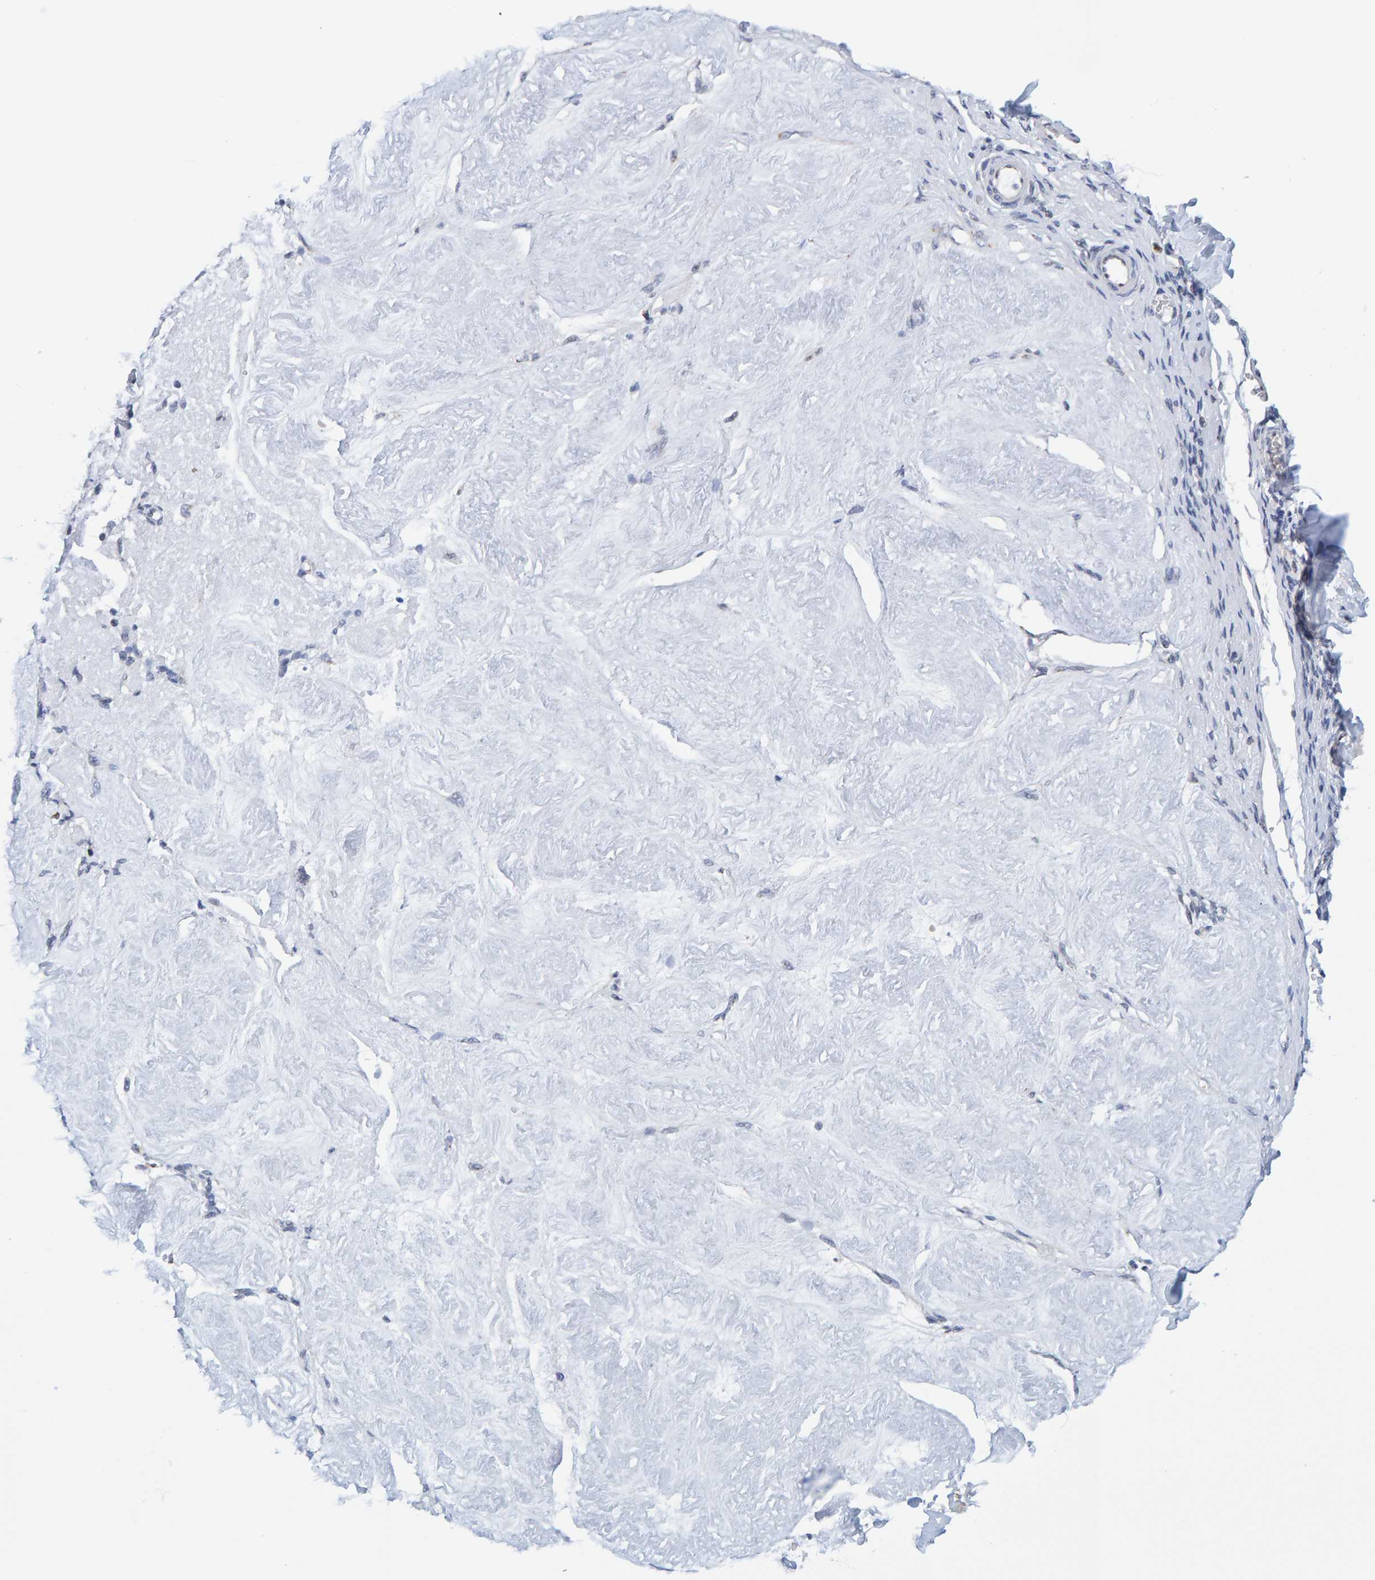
{"staining": {"intensity": "moderate", "quantity": ">75%", "location": "cytoplasmic/membranous"}, "tissue": "adipose tissue", "cell_type": "Adipocytes", "image_type": "normal", "snomed": [{"axis": "morphology", "description": "Normal tissue, NOS"}, {"axis": "topography", "description": "Vascular tissue"}, {"axis": "topography", "description": "Fallopian tube"}, {"axis": "topography", "description": "Ovary"}], "caption": "Adipose tissue stained with DAB (3,3'-diaminobenzidine) immunohistochemistry (IHC) exhibits medium levels of moderate cytoplasmic/membranous expression in approximately >75% of adipocytes. (Stains: DAB (3,3'-diaminobenzidine) in brown, nuclei in blue, Microscopy: brightfield microscopy at high magnification).", "gene": "SCRN2", "patient": {"sex": "female", "age": 67}}